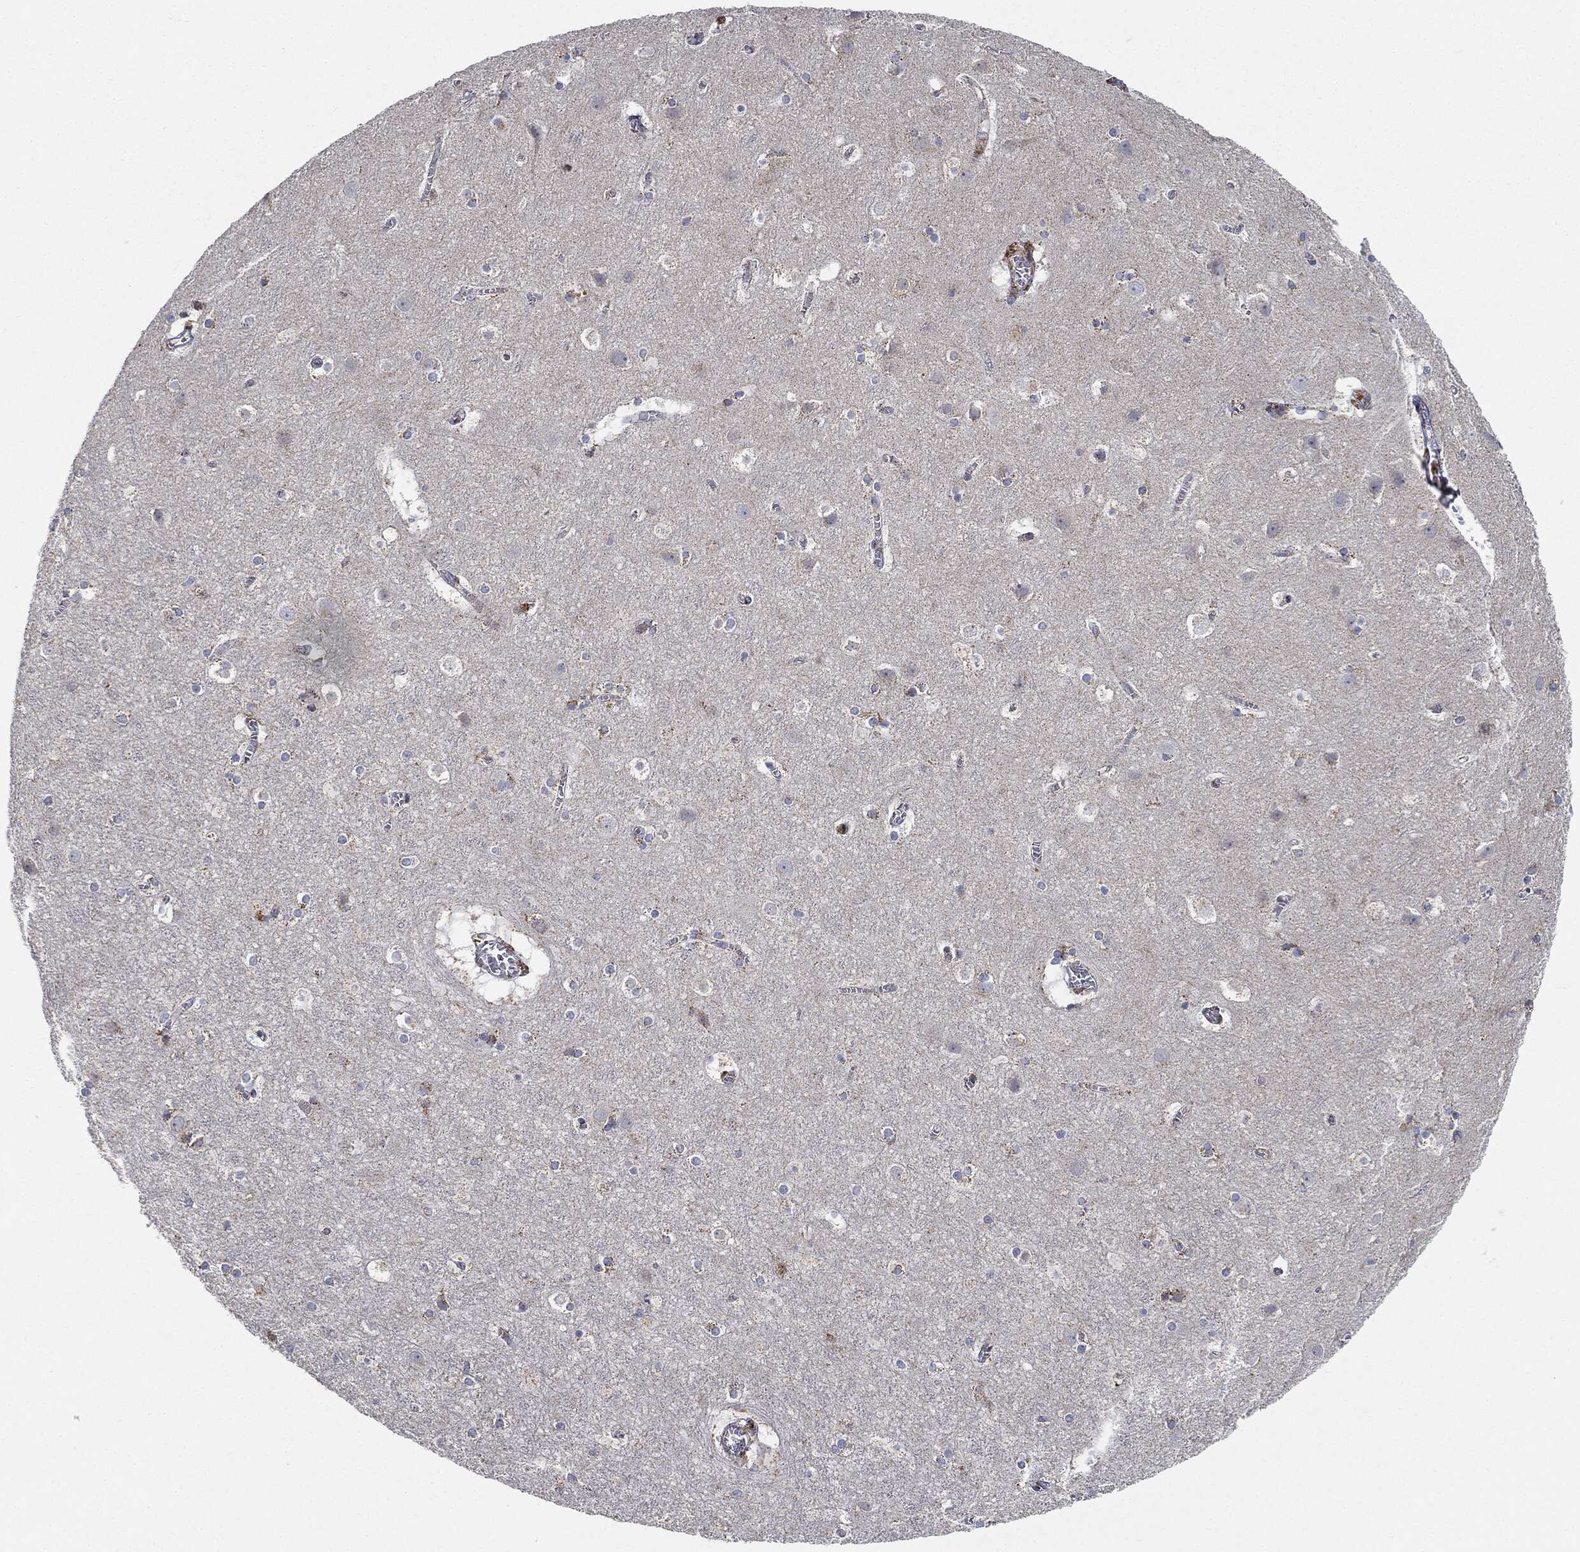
{"staining": {"intensity": "negative", "quantity": "none", "location": "none"}, "tissue": "cerebral cortex", "cell_type": "Endothelial cells", "image_type": "normal", "snomed": [{"axis": "morphology", "description": "Normal tissue, NOS"}, {"axis": "topography", "description": "Cerebral cortex"}], "caption": "Benign cerebral cortex was stained to show a protein in brown. There is no significant expression in endothelial cells. (DAB (3,3'-diaminobenzidine) immunohistochemistry, high magnification).", "gene": "CAPN15", "patient": {"sex": "male", "age": 59}}